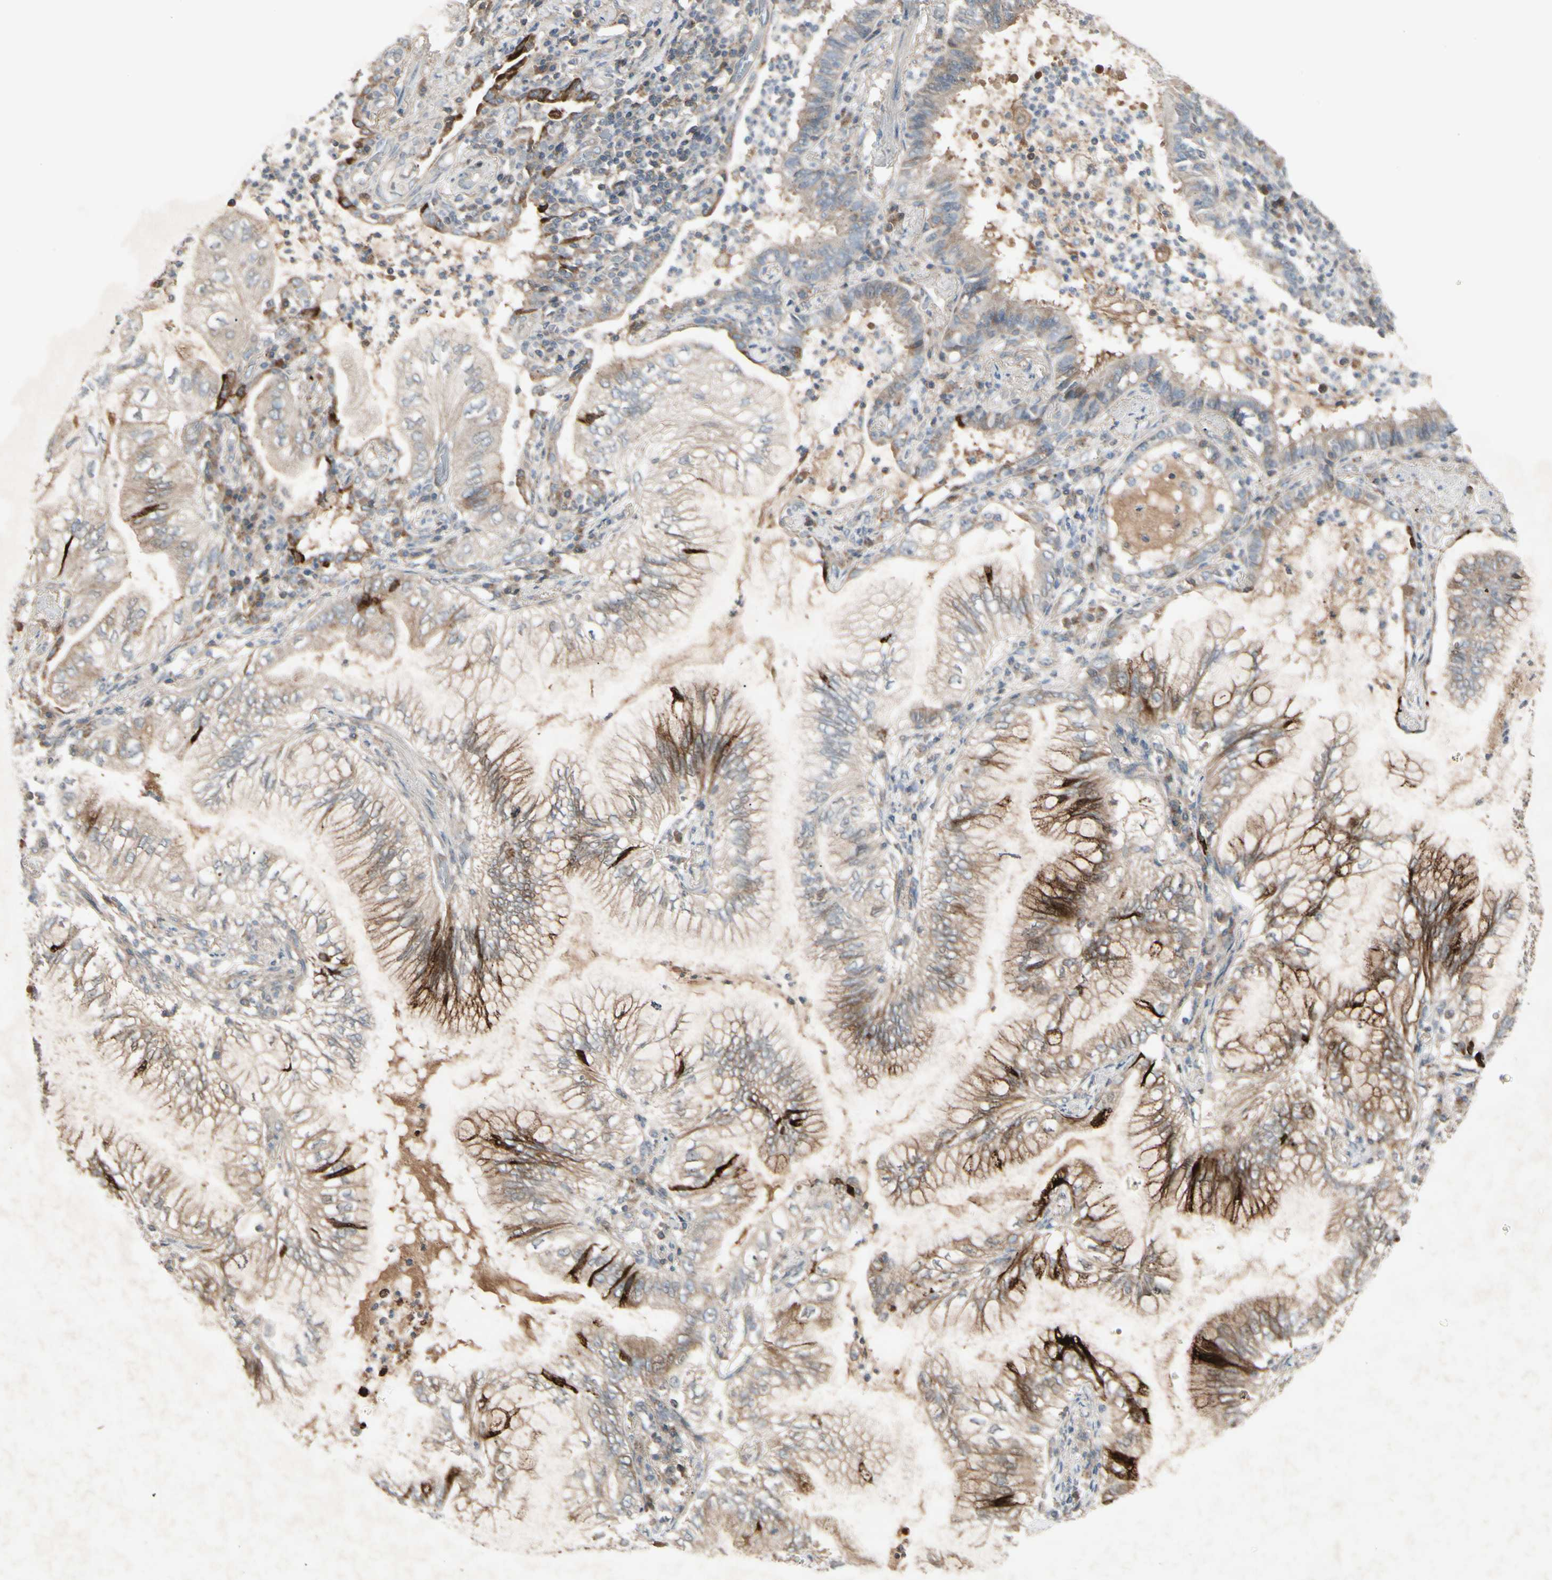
{"staining": {"intensity": "moderate", "quantity": ">75%", "location": "cytoplasmic/membranous"}, "tissue": "lung cancer", "cell_type": "Tumor cells", "image_type": "cancer", "snomed": [{"axis": "morphology", "description": "Normal tissue, NOS"}, {"axis": "morphology", "description": "Adenocarcinoma, NOS"}, {"axis": "topography", "description": "Bronchus"}, {"axis": "topography", "description": "Lung"}], "caption": "Protein expression analysis of human lung cancer reveals moderate cytoplasmic/membranous positivity in about >75% of tumor cells.", "gene": "FHDC1", "patient": {"sex": "female", "age": 70}}